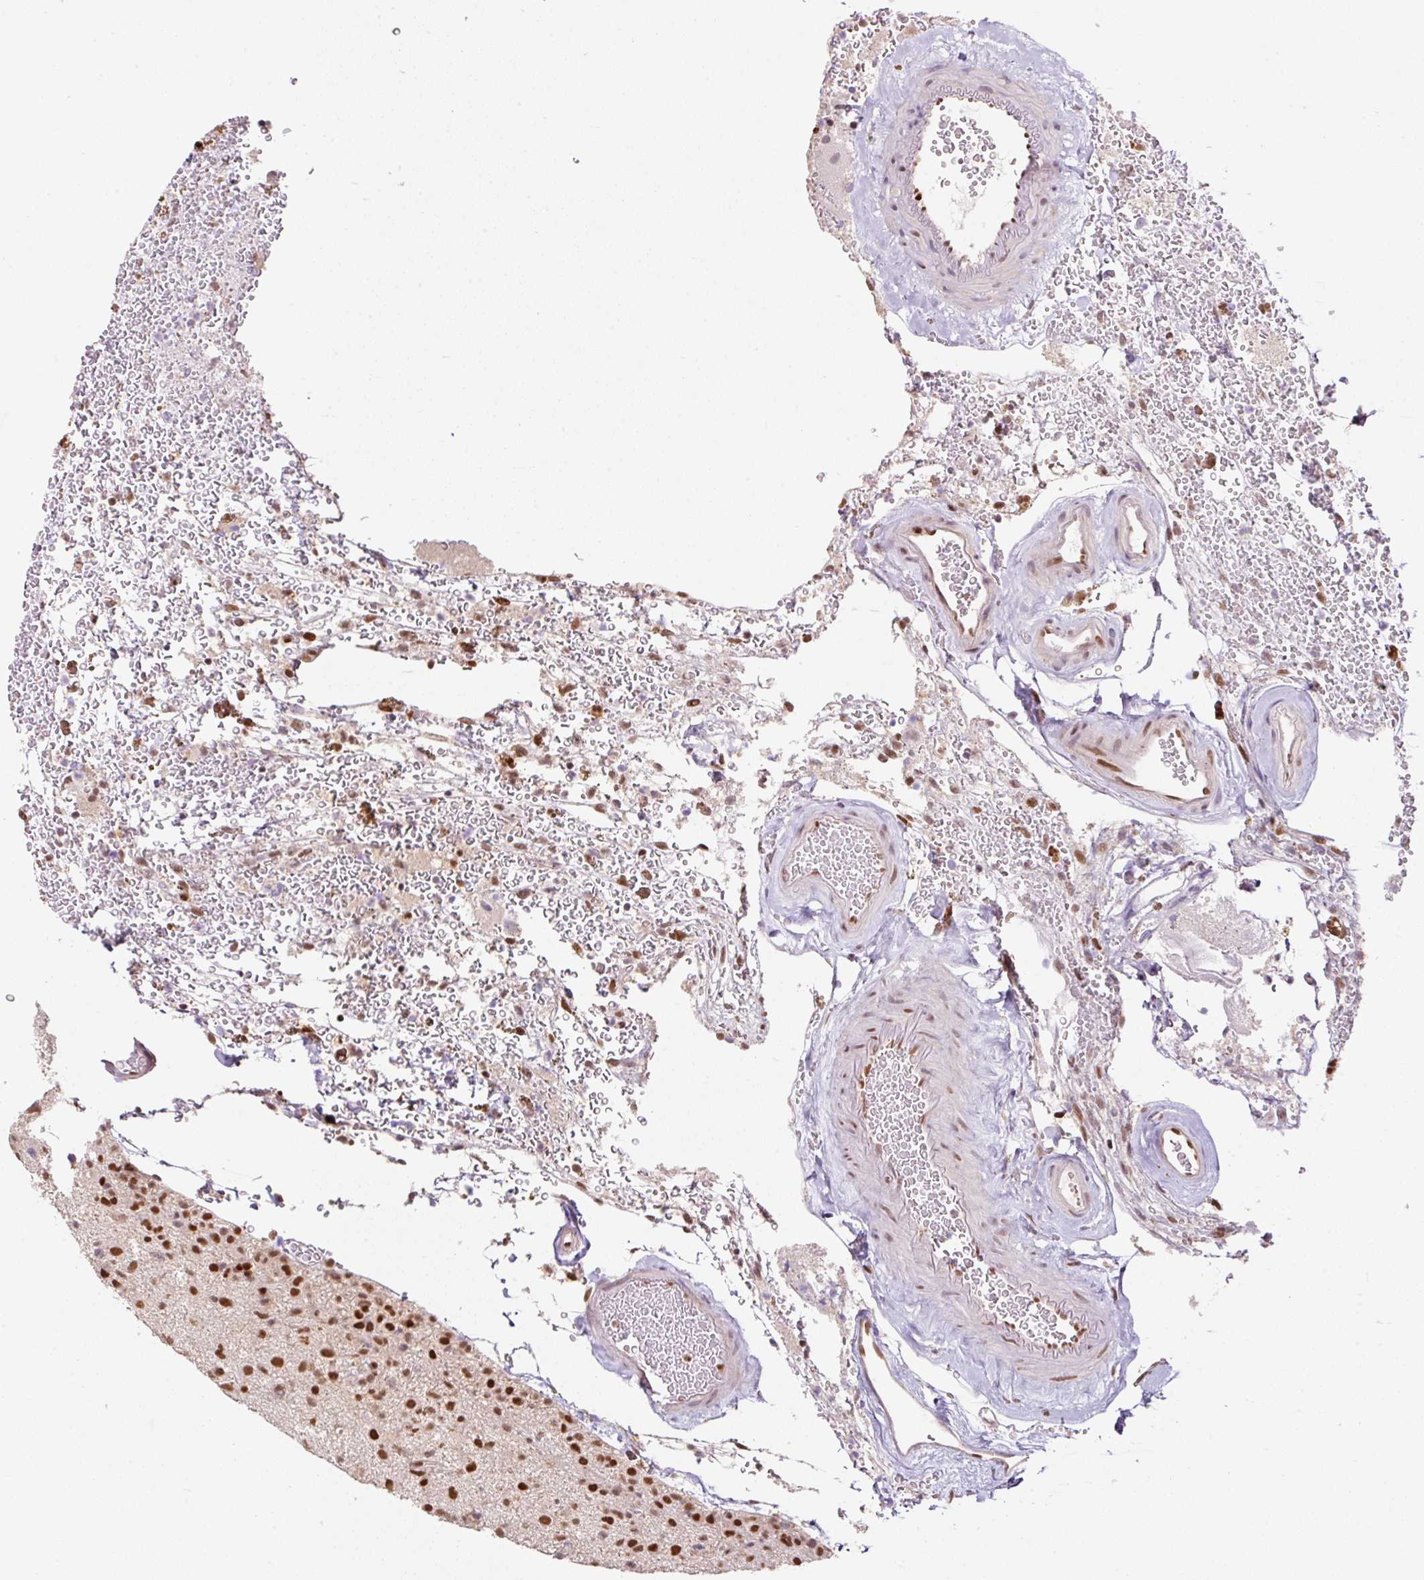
{"staining": {"intensity": "strong", "quantity": ">75%", "location": "nuclear"}, "tissue": "glioma", "cell_type": "Tumor cells", "image_type": "cancer", "snomed": [{"axis": "morphology", "description": "Glioma, malignant, Low grade"}, {"axis": "topography", "description": "Brain"}], "caption": "Immunohistochemistry (IHC) of human malignant glioma (low-grade) reveals high levels of strong nuclear positivity in approximately >75% of tumor cells. (IHC, brightfield microscopy, high magnification).", "gene": "GPR139", "patient": {"sex": "male", "age": 65}}